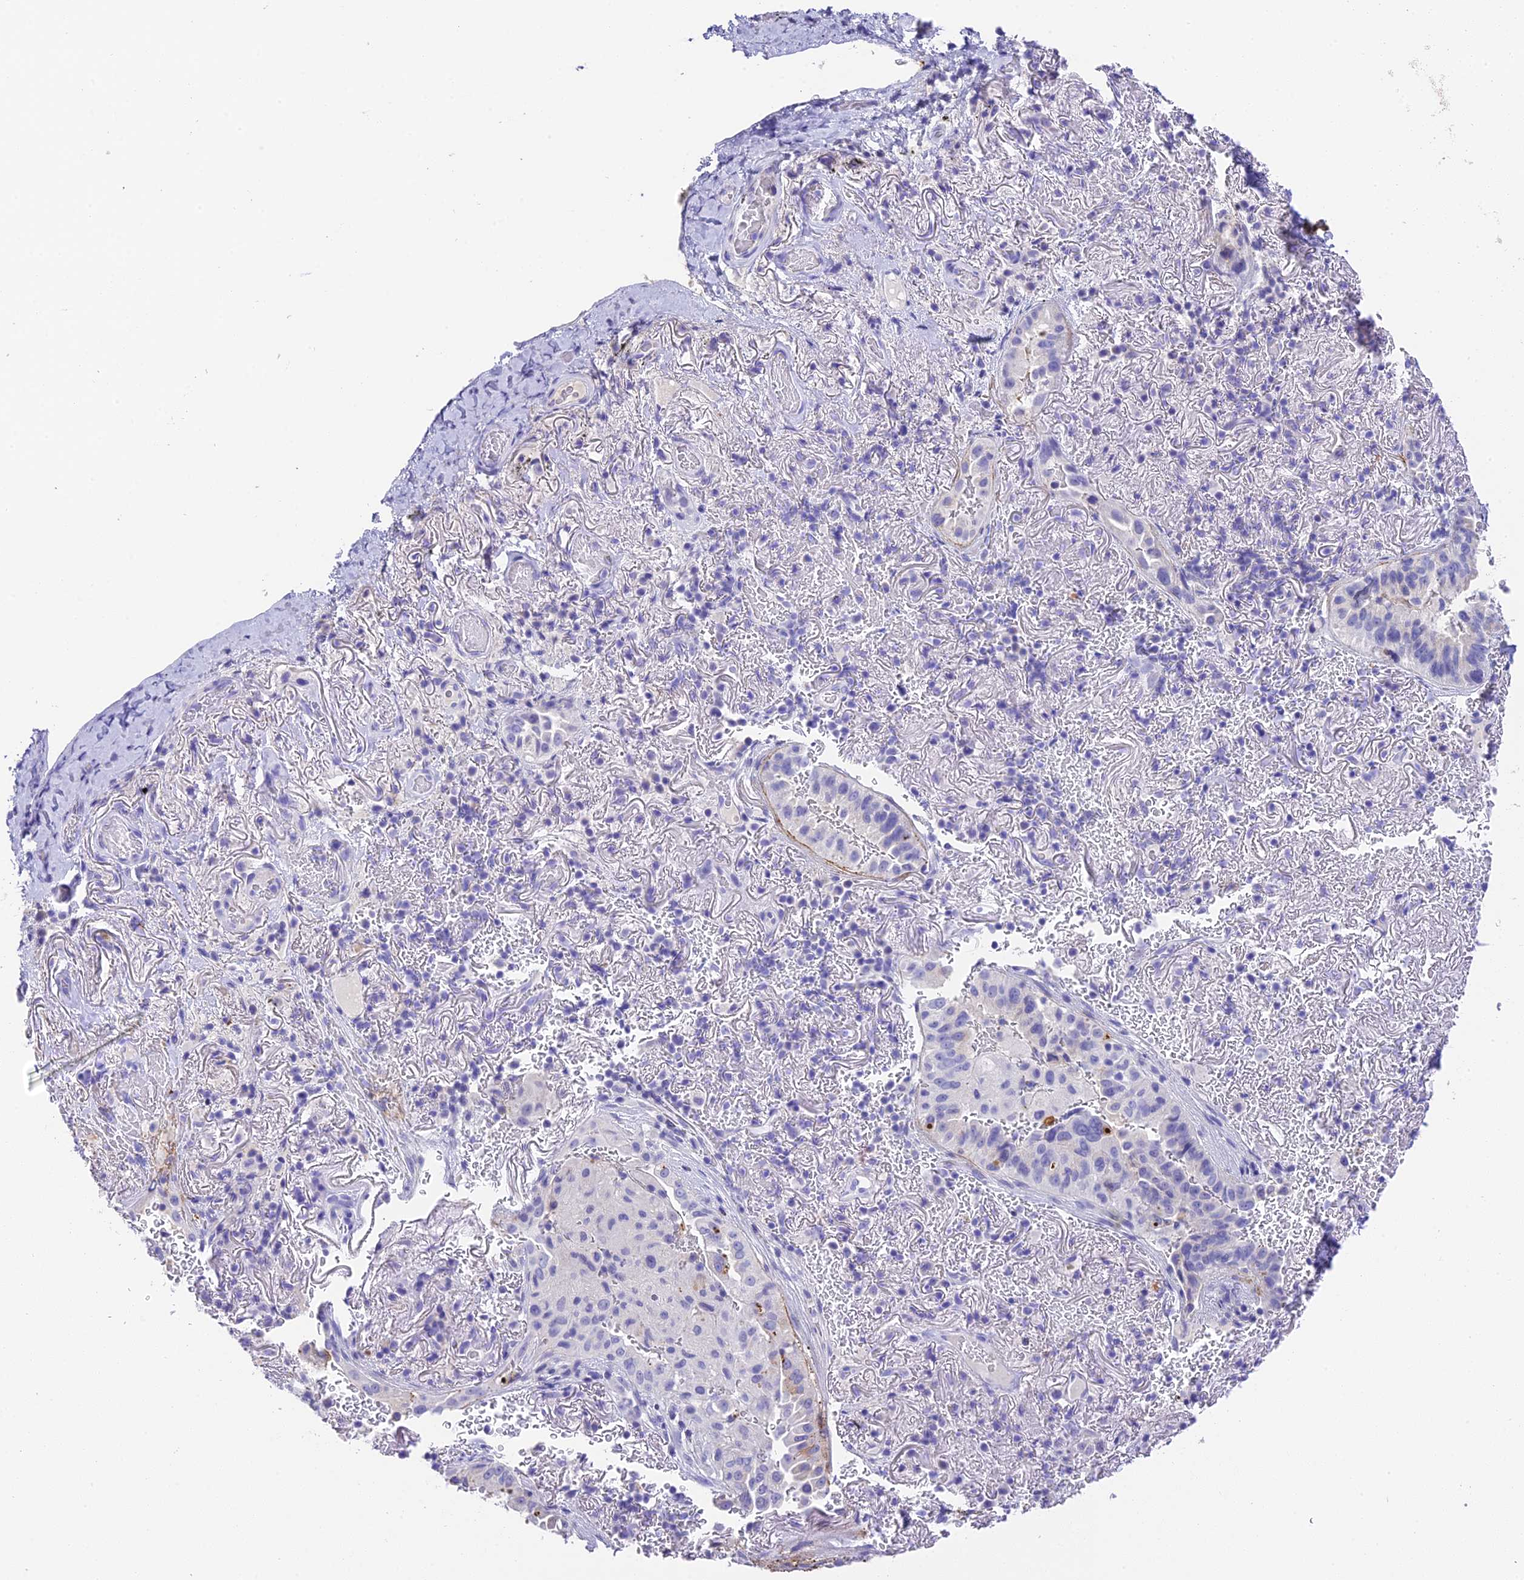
{"staining": {"intensity": "negative", "quantity": "none", "location": "none"}, "tissue": "lung cancer", "cell_type": "Tumor cells", "image_type": "cancer", "snomed": [{"axis": "morphology", "description": "Adenocarcinoma, NOS"}, {"axis": "topography", "description": "Lung"}], "caption": "This is an immunohistochemistry (IHC) micrograph of human adenocarcinoma (lung). There is no staining in tumor cells.", "gene": "C12orf29", "patient": {"sex": "female", "age": 69}}